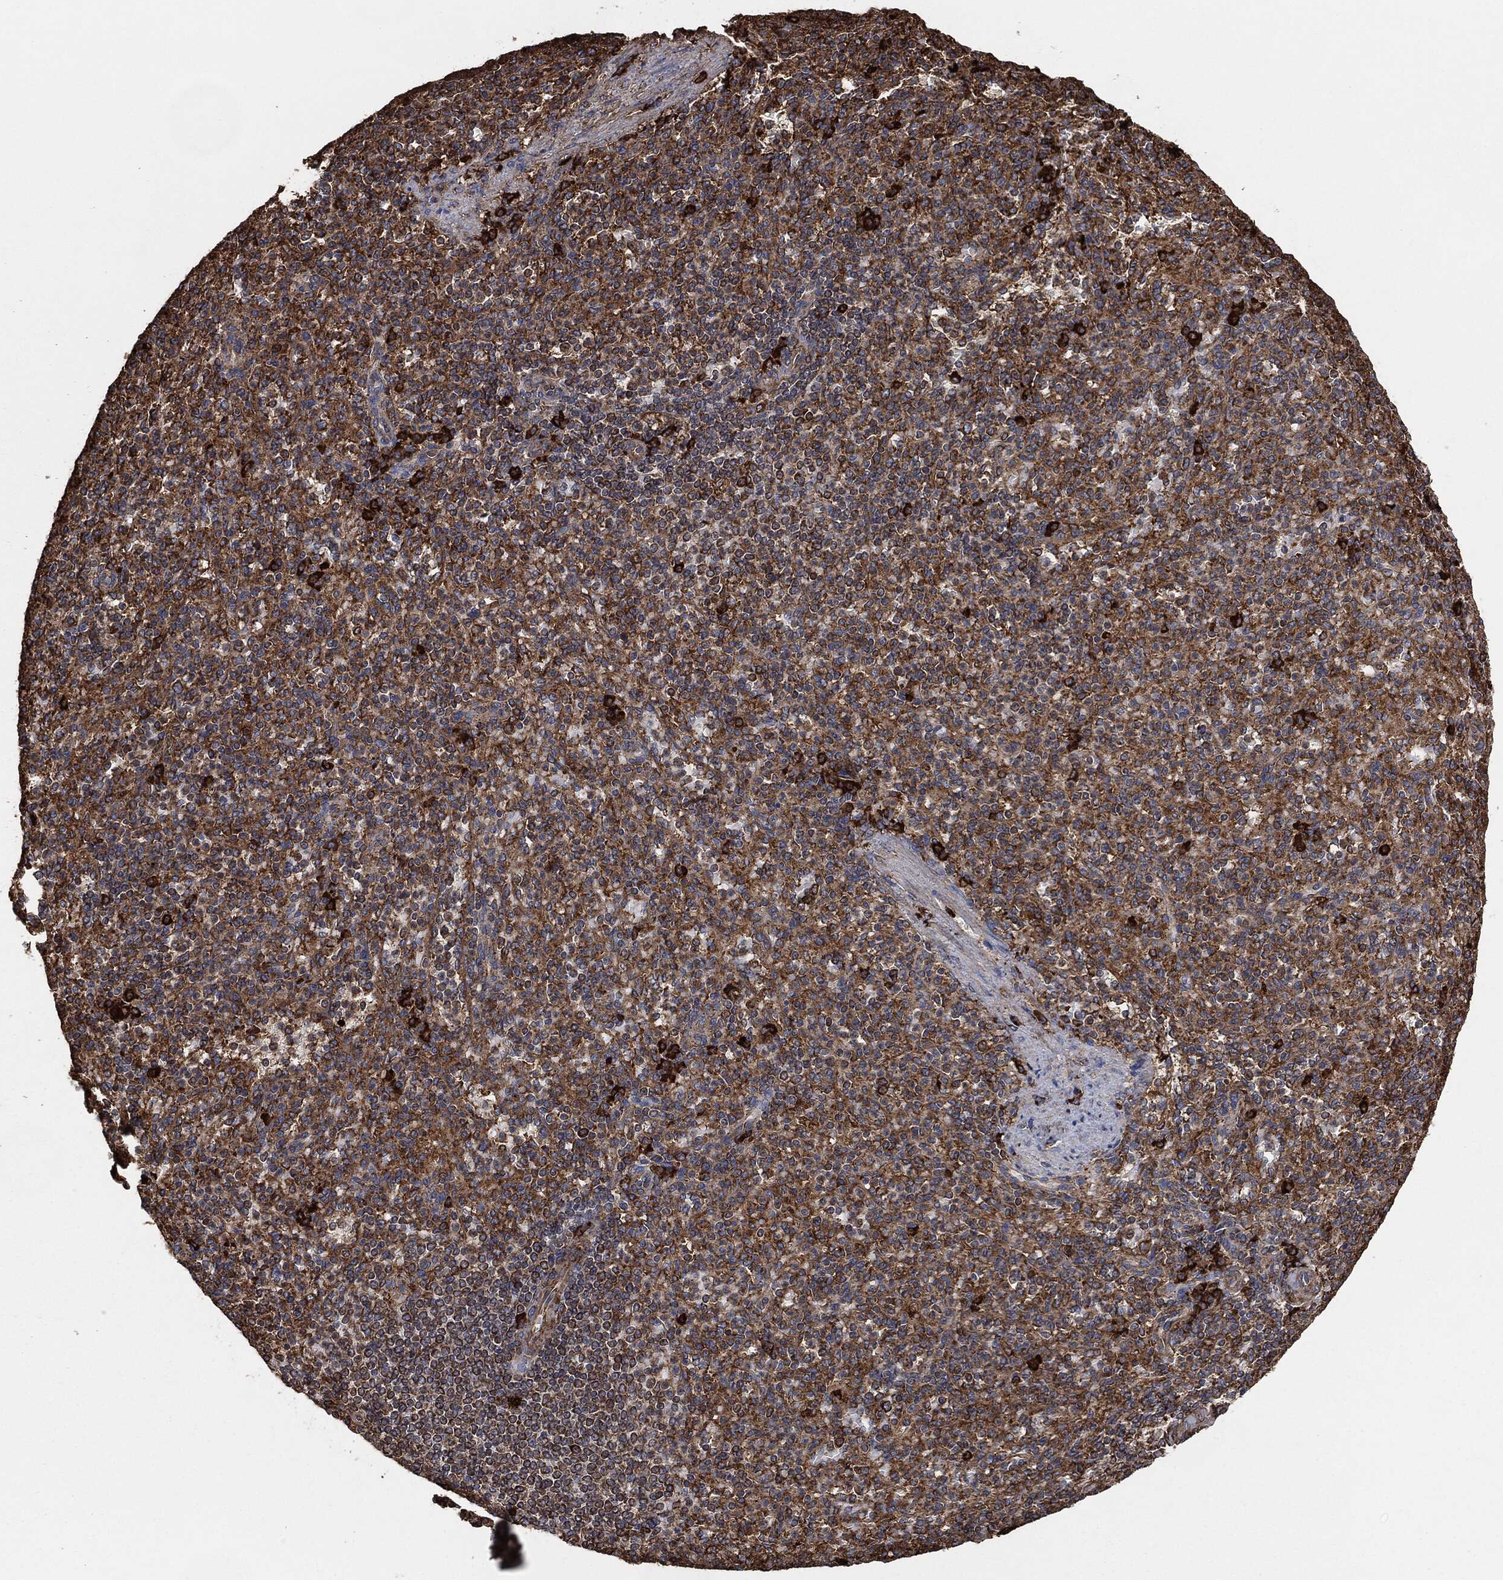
{"staining": {"intensity": "moderate", "quantity": ">75%", "location": "cytoplasmic/membranous"}, "tissue": "spleen", "cell_type": "Cells in red pulp", "image_type": "normal", "snomed": [{"axis": "morphology", "description": "Normal tissue, NOS"}, {"axis": "topography", "description": "Spleen"}], "caption": "An immunohistochemistry (IHC) image of unremarkable tissue is shown. Protein staining in brown shows moderate cytoplasmic/membranous positivity in spleen within cells in red pulp. (DAB (3,3'-diaminobenzidine) IHC with brightfield microscopy, high magnification).", "gene": "AMFR", "patient": {"sex": "female", "age": 74}}